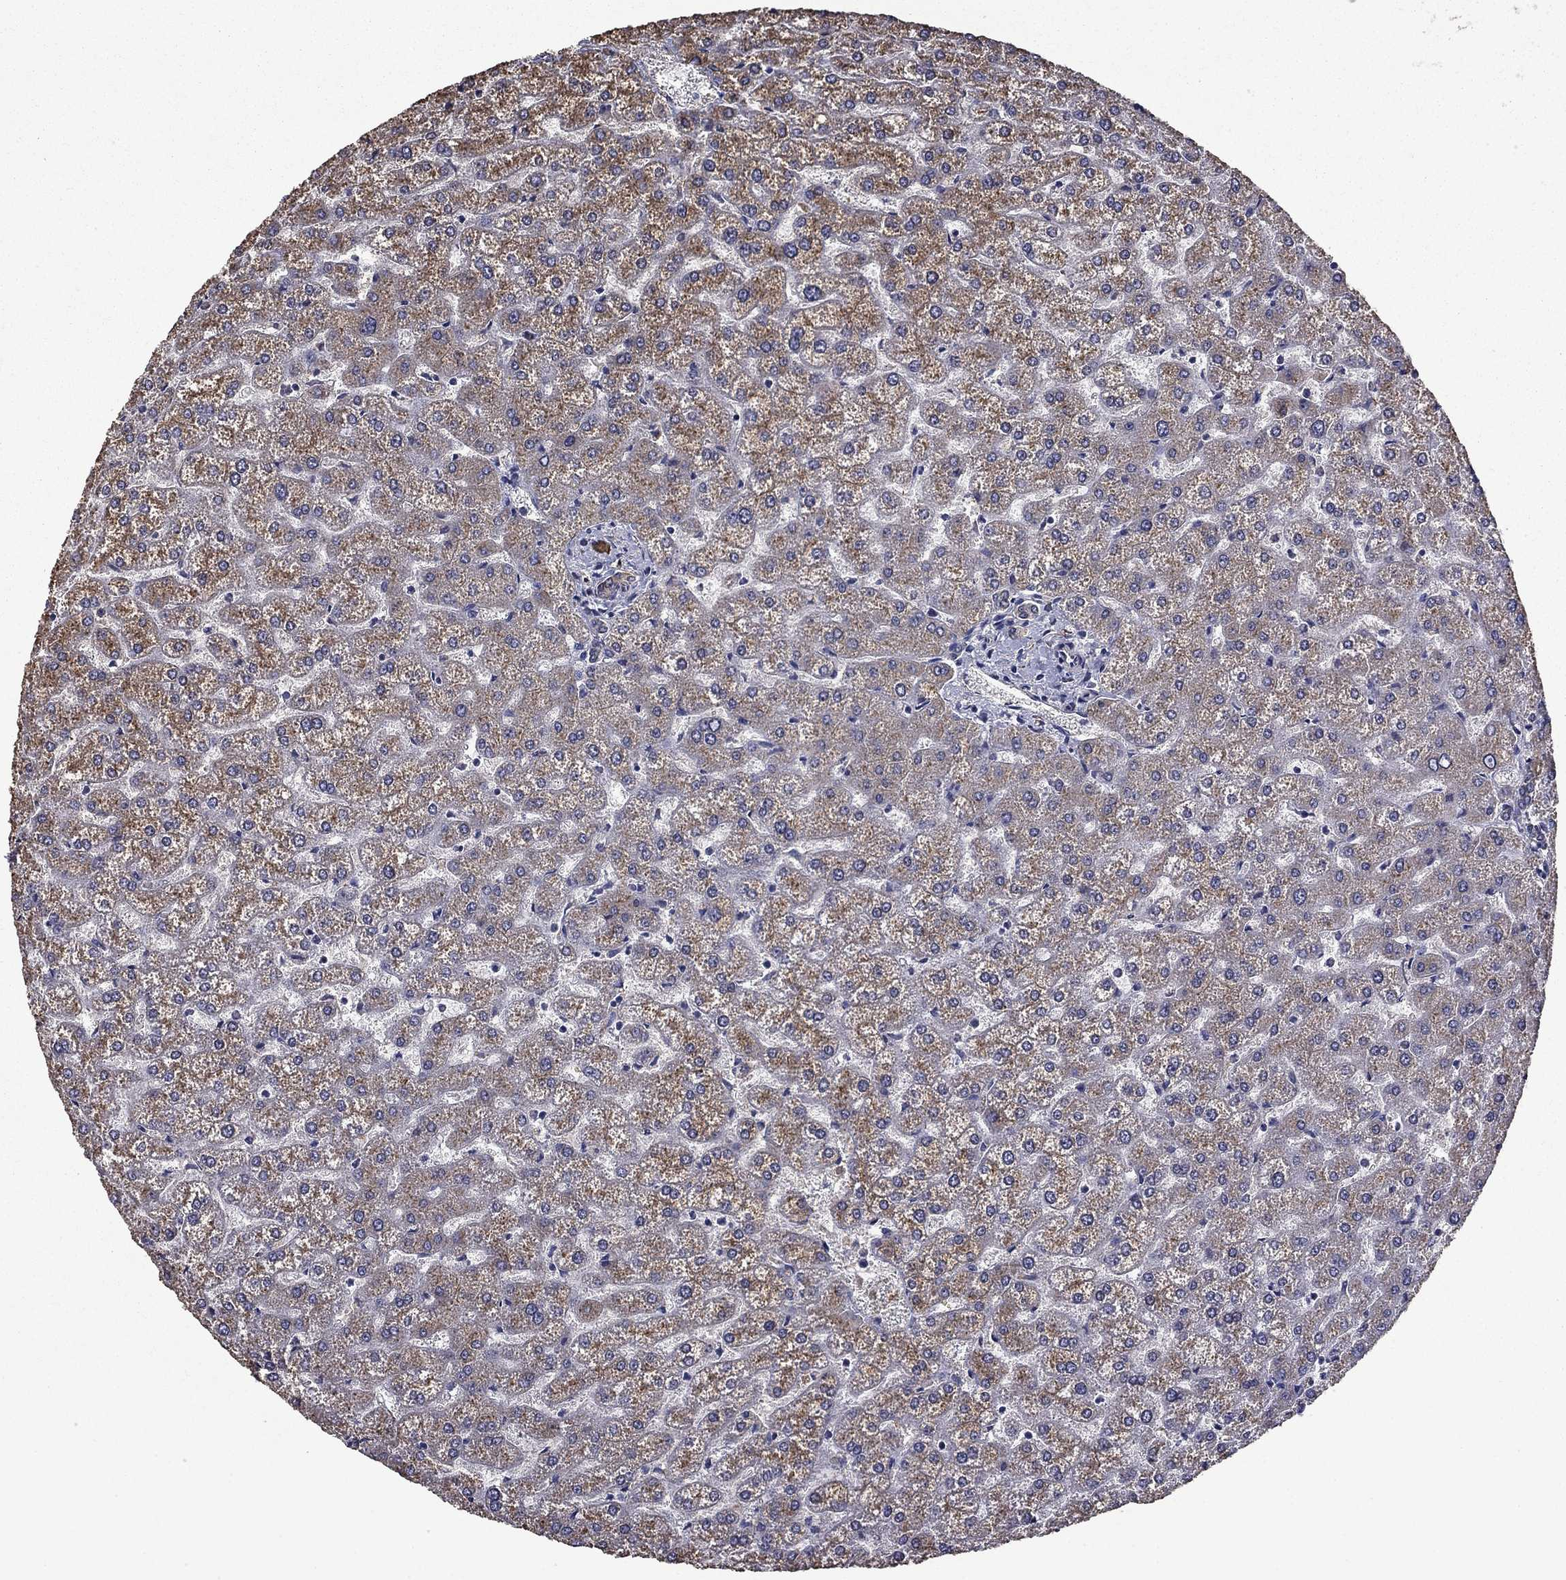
{"staining": {"intensity": "weak", "quantity": "<25%", "location": "cytoplasmic/membranous"}, "tissue": "liver", "cell_type": "Cholangiocytes", "image_type": "normal", "snomed": [{"axis": "morphology", "description": "Normal tissue, NOS"}, {"axis": "topography", "description": "Liver"}], "caption": "This is an immunohistochemistry (IHC) image of unremarkable human liver. There is no expression in cholangiocytes.", "gene": "MFAP3L", "patient": {"sex": "female", "age": 32}}